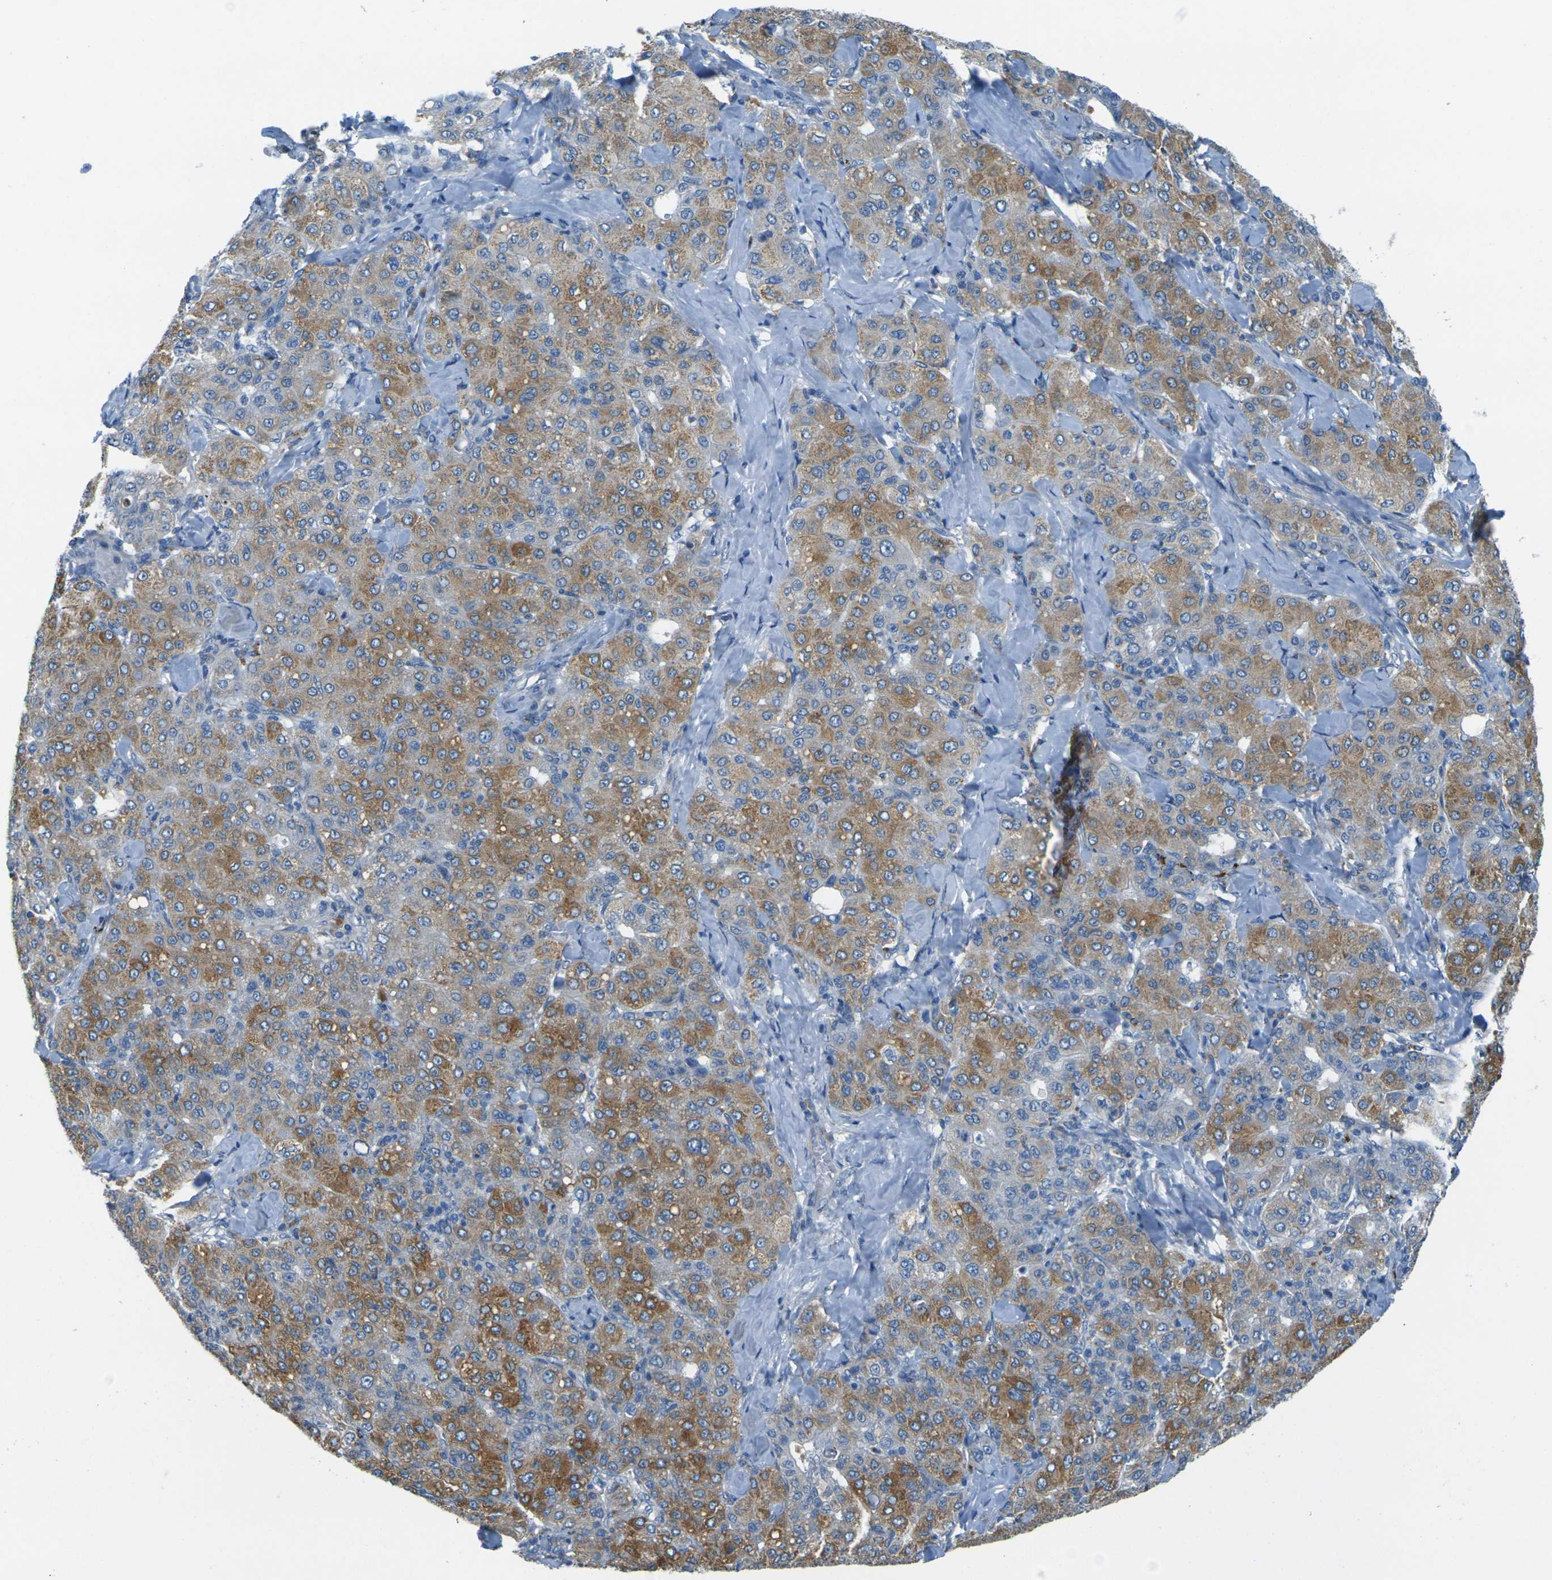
{"staining": {"intensity": "moderate", "quantity": ">75%", "location": "cytoplasmic/membranous"}, "tissue": "liver cancer", "cell_type": "Tumor cells", "image_type": "cancer", "snomed": [{"axis": "morphology", "description": "Carcinoma, Hepatocellular, NOS"}, {"axis": "topography", "description": "Liver"}], "caption": "This histopathology image shows IHC staining of human hepatocellular carcinoma (liver), with medium moderate cytoplasmic/membranous staining in about >75% of tumor cells.", "gene": "CYP2C8", "patient": {"sex": "male", "age": 65}}